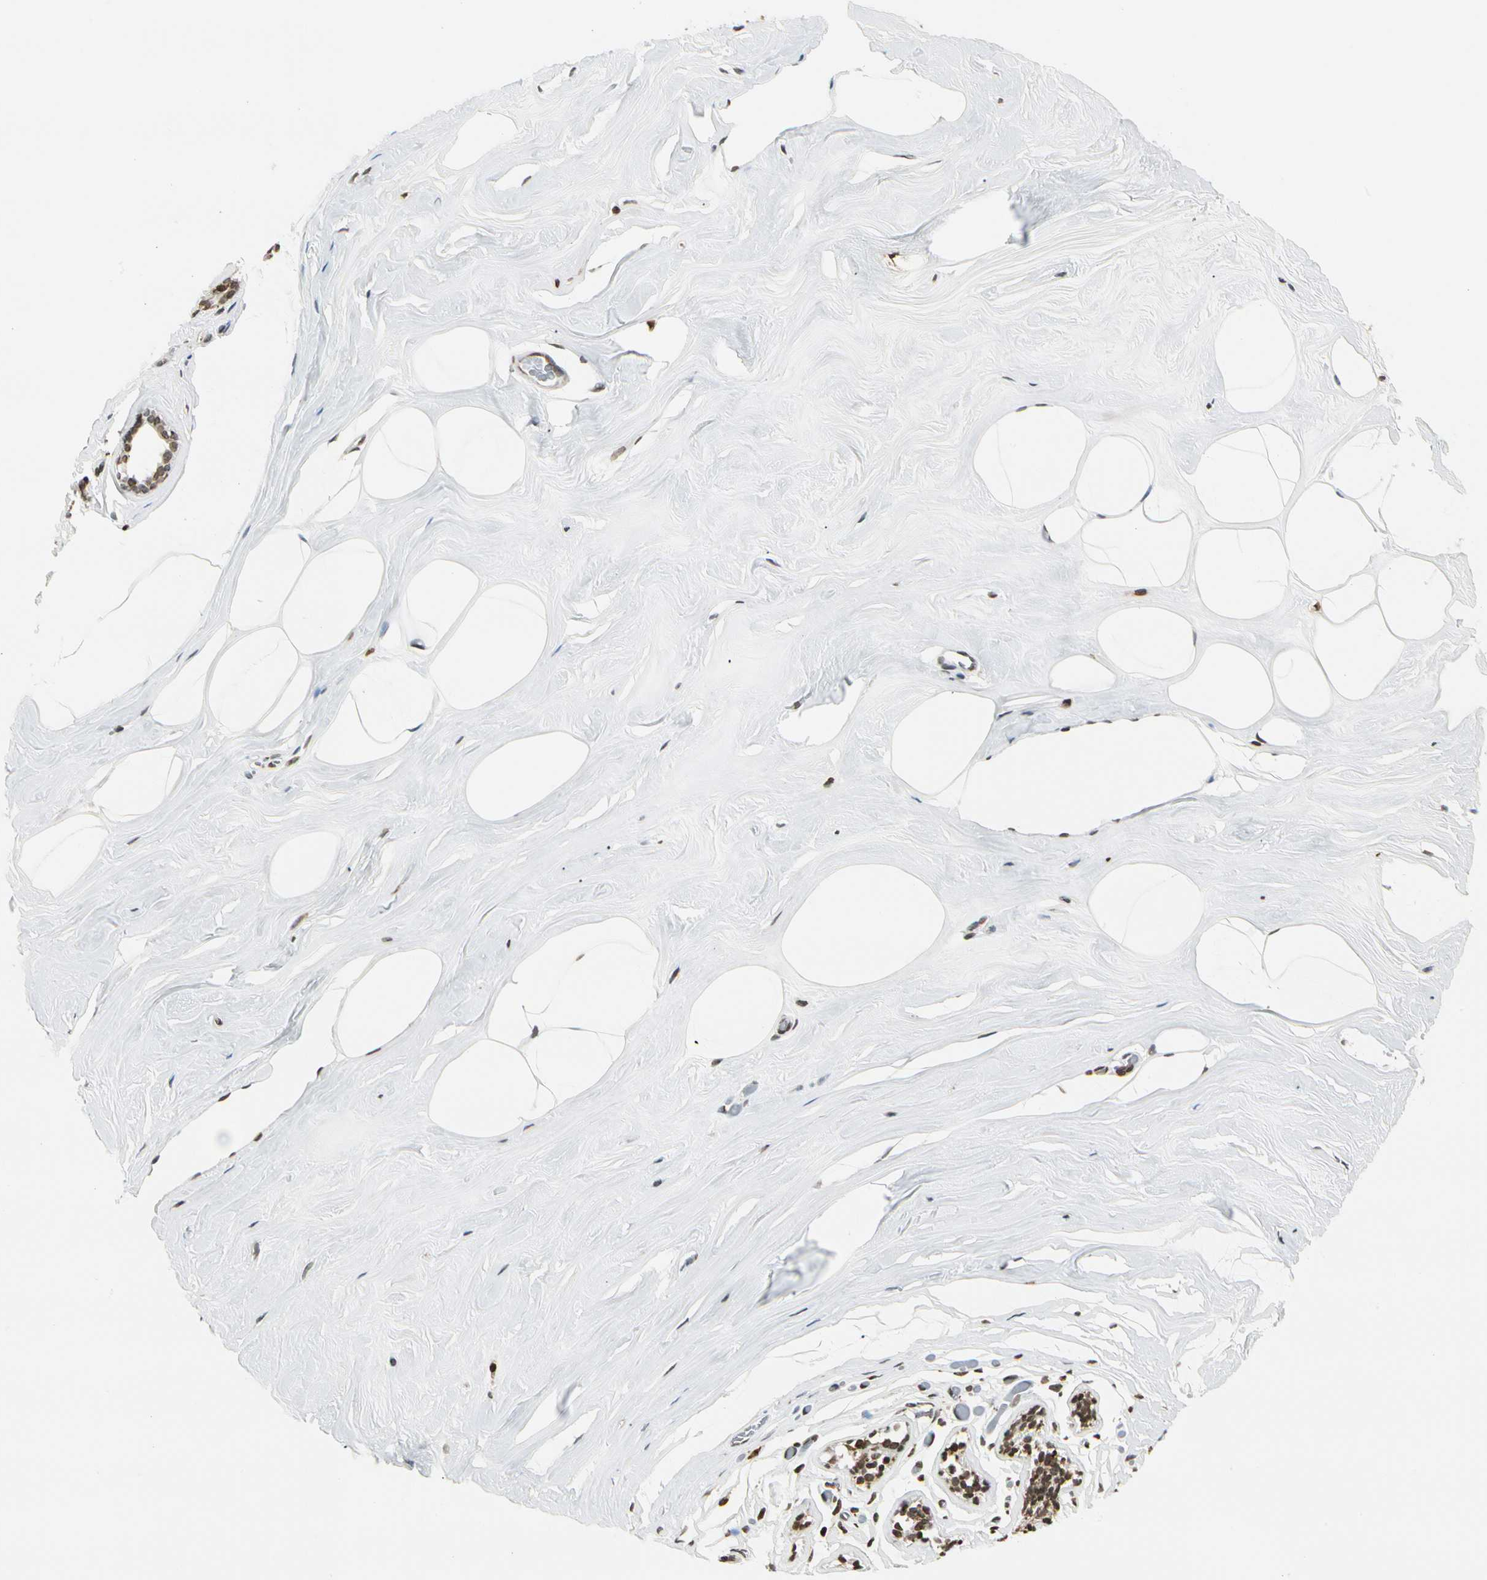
{"staining": {"intensity": "moderate", "quantity": ">75%", "location": "nuclear"}, "tissue": "breast", "cell_type": "Adipocytes", "image_type": "normal", "snomed": [{"axis": "morphology", "description": "Normal tissue, NOS"}, {"axis": "morphology", "description": "Fibrosis, NOS"}, {"axis": "topography", "description": "Breast"}], "caption": "Breast stained with IHC reveals moderate nuclear staining in about >75% of adipocytes.", "gene": "FER", "patient": {"sex": "female", "age": 39}}